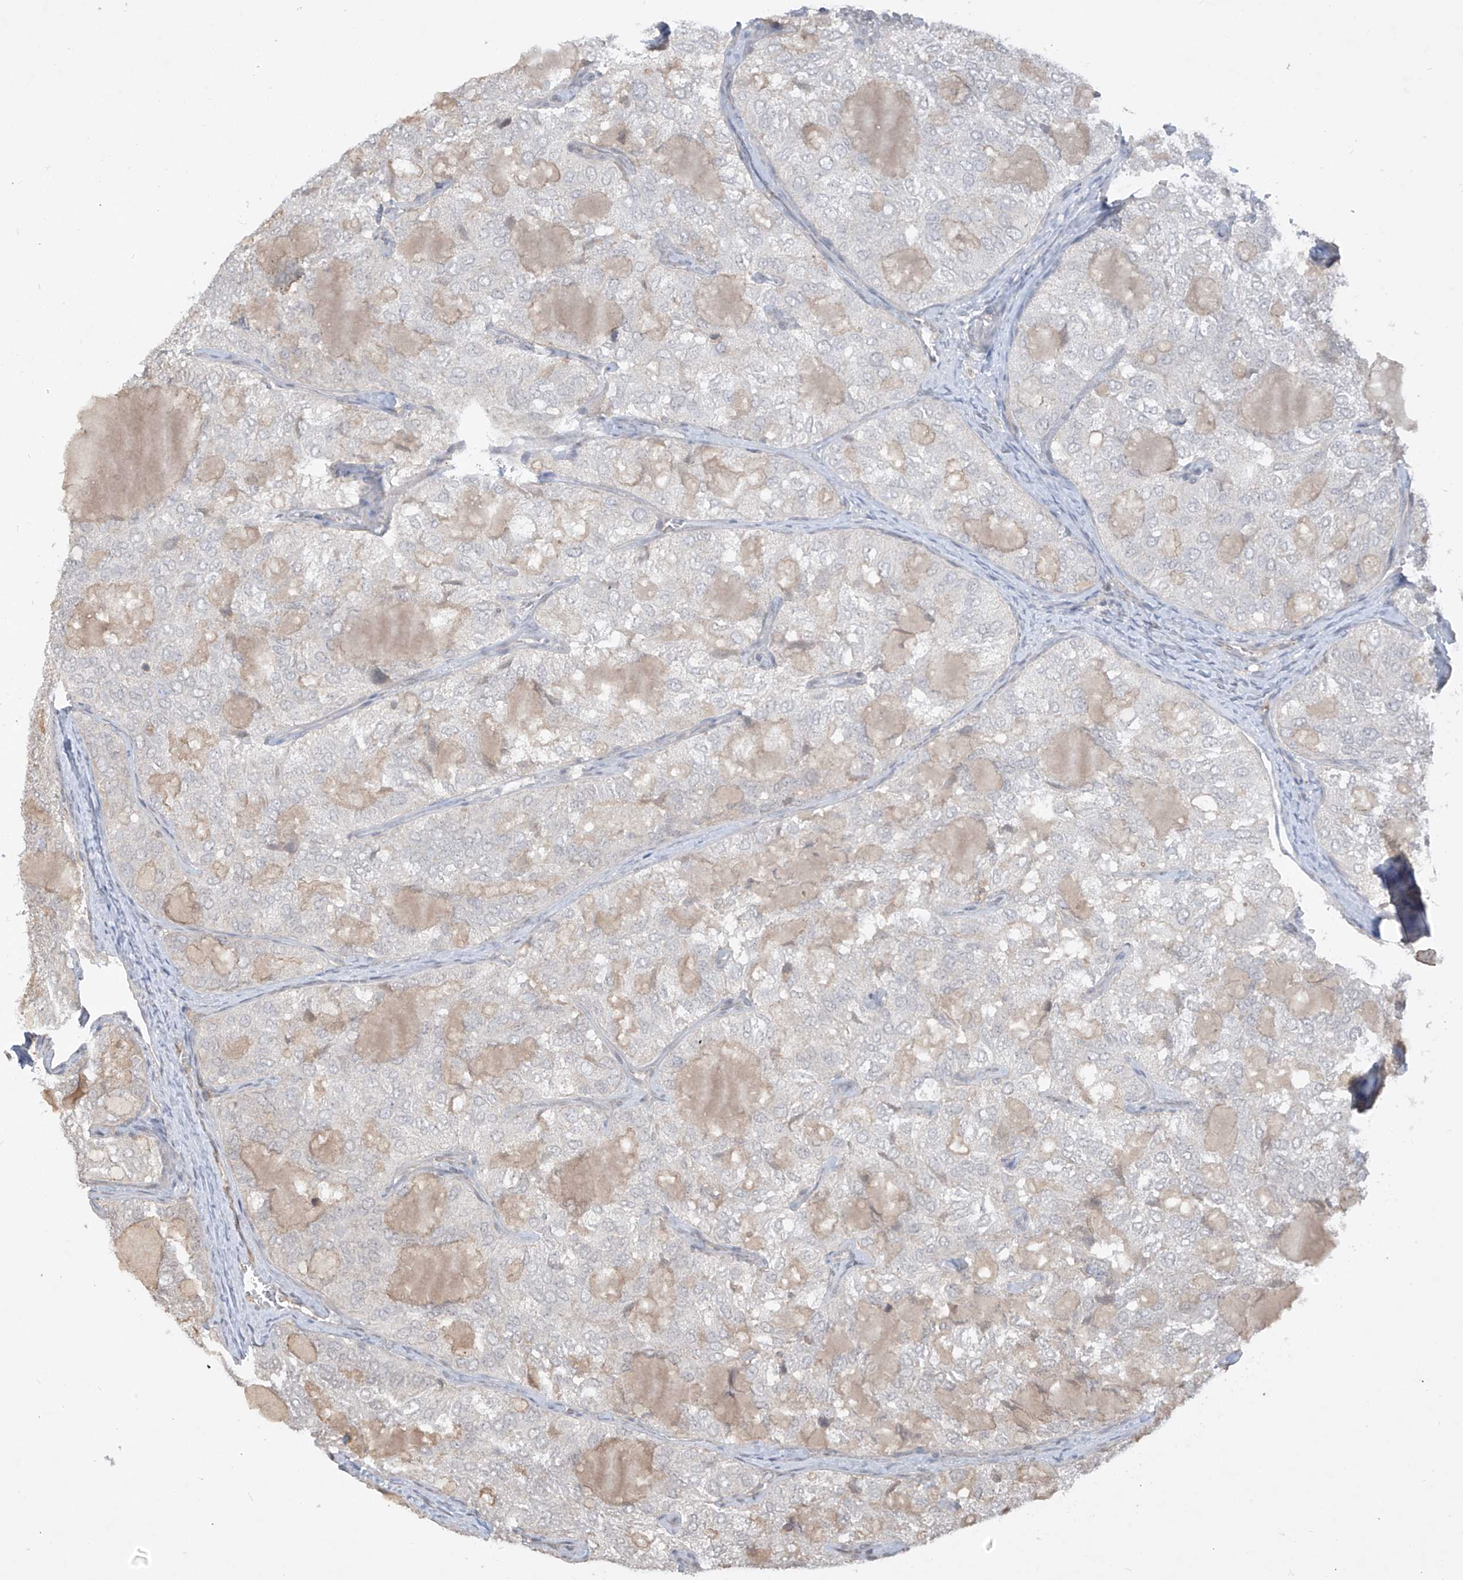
{"staining": {"intensity": "negative", "quantity": "none", "location": "none"}, "tissue": "thyroid cancer", "cell_type": "Tumor cells", "image_type": "cancer", "snomed": [{"axis": "morphology", "description": "Follicular adenoma carcinoma, NOS"}, {"axis": "topography", "description": "Thyroid gland"}], "caption": "Immunohistochemical staining of human follicular adenoma carcinoma (thyroid) reveals no significant expression in tumor cells.", "gene": "DGKQ", "patient": {"sex": "male", "age": 75}}